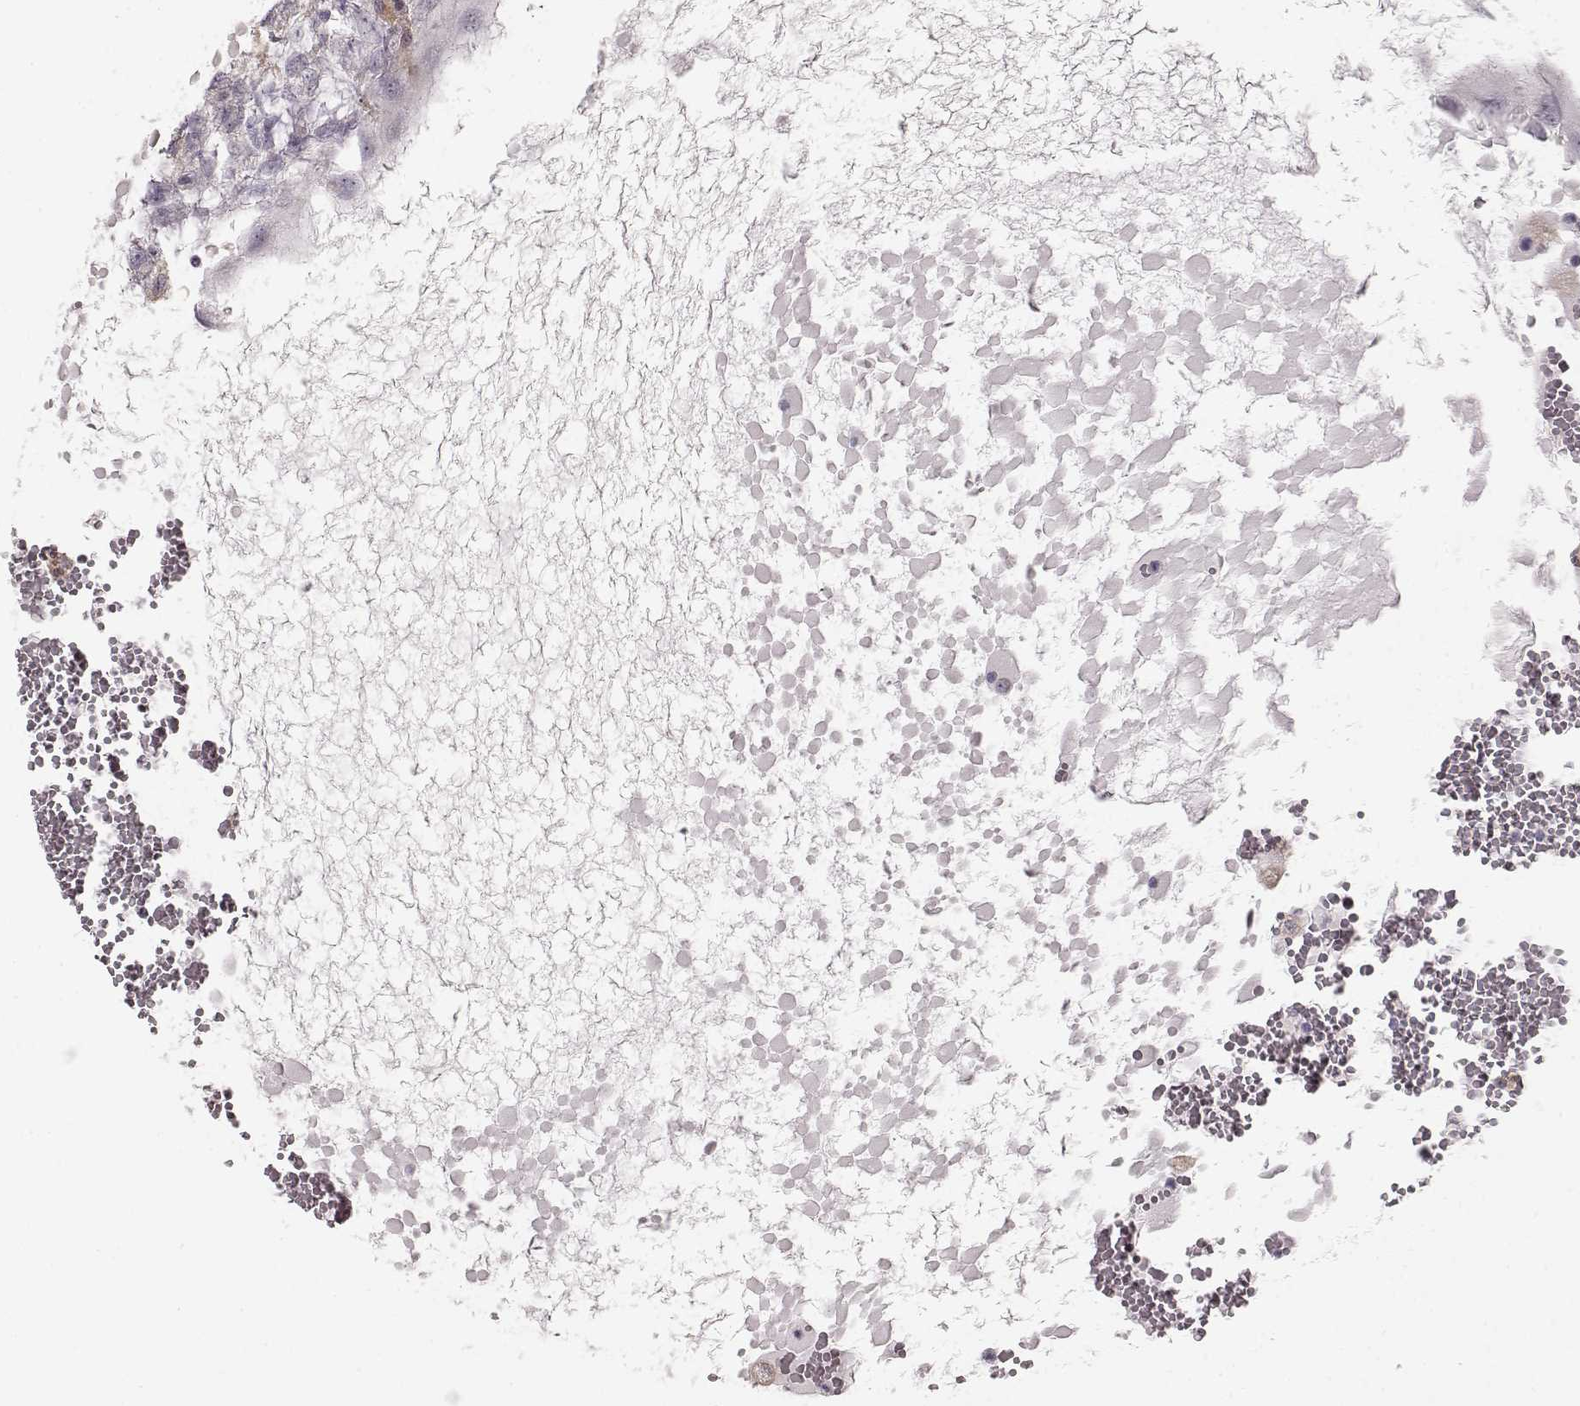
{"staining": {"intensity": "negative", "quantity": "none", "location": "none"}, "tissue": "testis cancer", "cell_type": "Tumor cells", "image_type": "cancer", "snomed": [{"axis": "morphology", "description": "Normal tissue, NOS"}, {"axis": "morphology", "description": "Carcinoma, Embryonal, NOS"}, {"axis": "topography", "description": "Testis"}, {"axis": "topography", "description": "Epididymis"}], "caption": "There is no significant positivity in tumor cells of testis cancer.", "gene": "GPR50", "patient": {"sex": "male", "age": 32}}